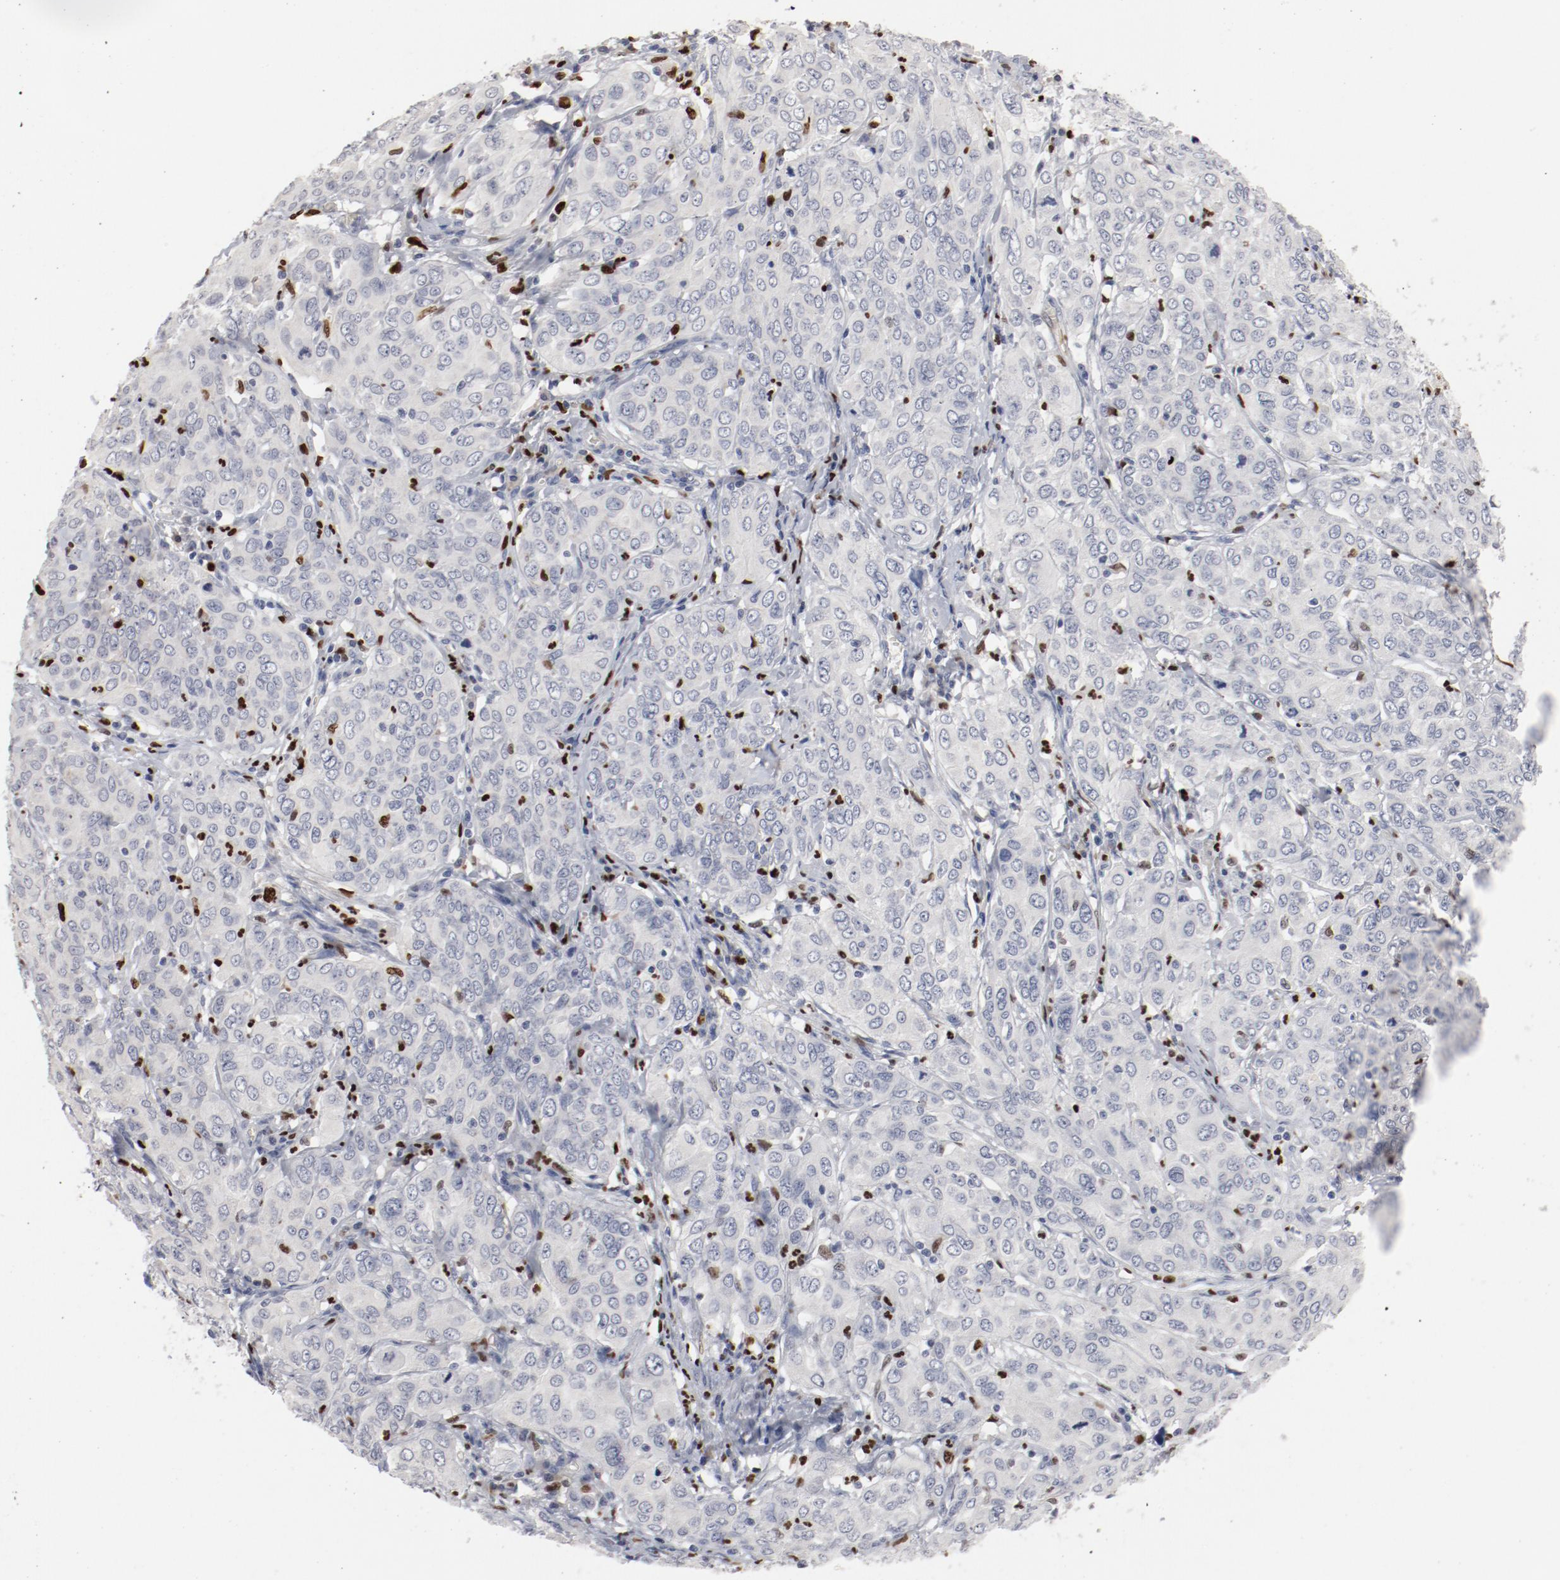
{"staining": {"intensity": "negative", "quantity": "none", "location": "none"}, "tissue": "cervical cancer", "cell_type": "Tumor cells", "image_type": "cancer", "snomed": [{"axis": "morphology", "description": "Squamous cell carcinoma, NOS"}, {"axis": "topography", "description": "Cervix"}], "caption": "Immunohistochemical staining of human cervical cancer reveals no significant staining in tumor cells. (Immunohistochemistry, brightfield microscopy, high magnification).", "gene": "SPI1", "patient": {"sex": "female", "age": 38}}